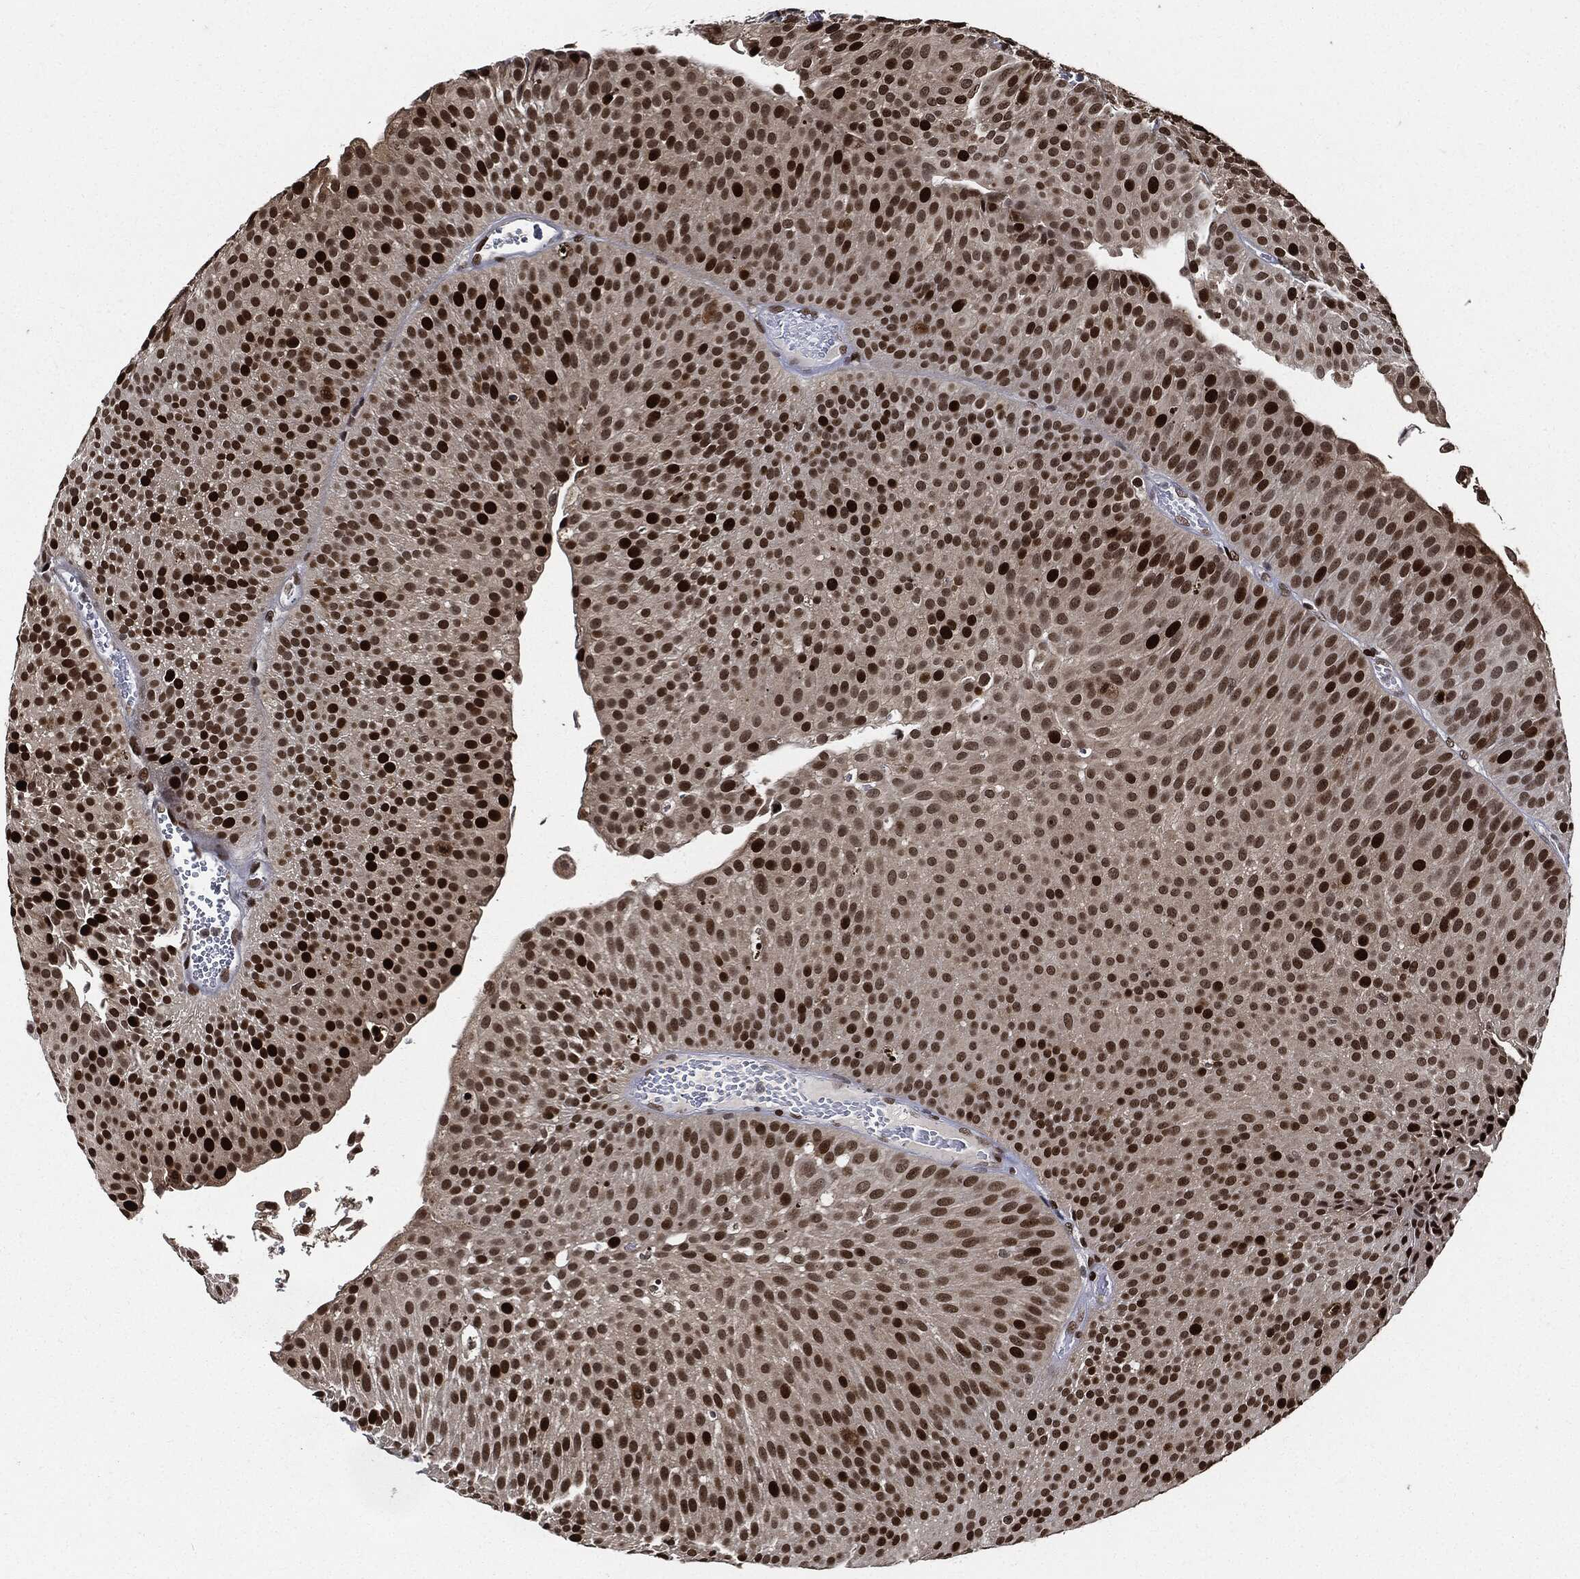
{"staining": {"intensity": "strong", "quantity": "25%-75%", "location": "nuclear"}, "tissue": "urothelial cancer", "cell_type": "Tumor cells", "image_type": "cancer", "snomed": [{"axis": "morphology", "description": "Urothelial carcinoma, Low grade"}, {"axis": "topography", "description": "Urinary bladder"}], "caption": "Immunohistochemistry (DAB) staining of human low-grade urothelial carcinoma reveals strong nuclear protein staining in approximately 25%-75% of tumor cells.", "gene": "PCNA", "patient": {"sex": "male", "age": 65}}